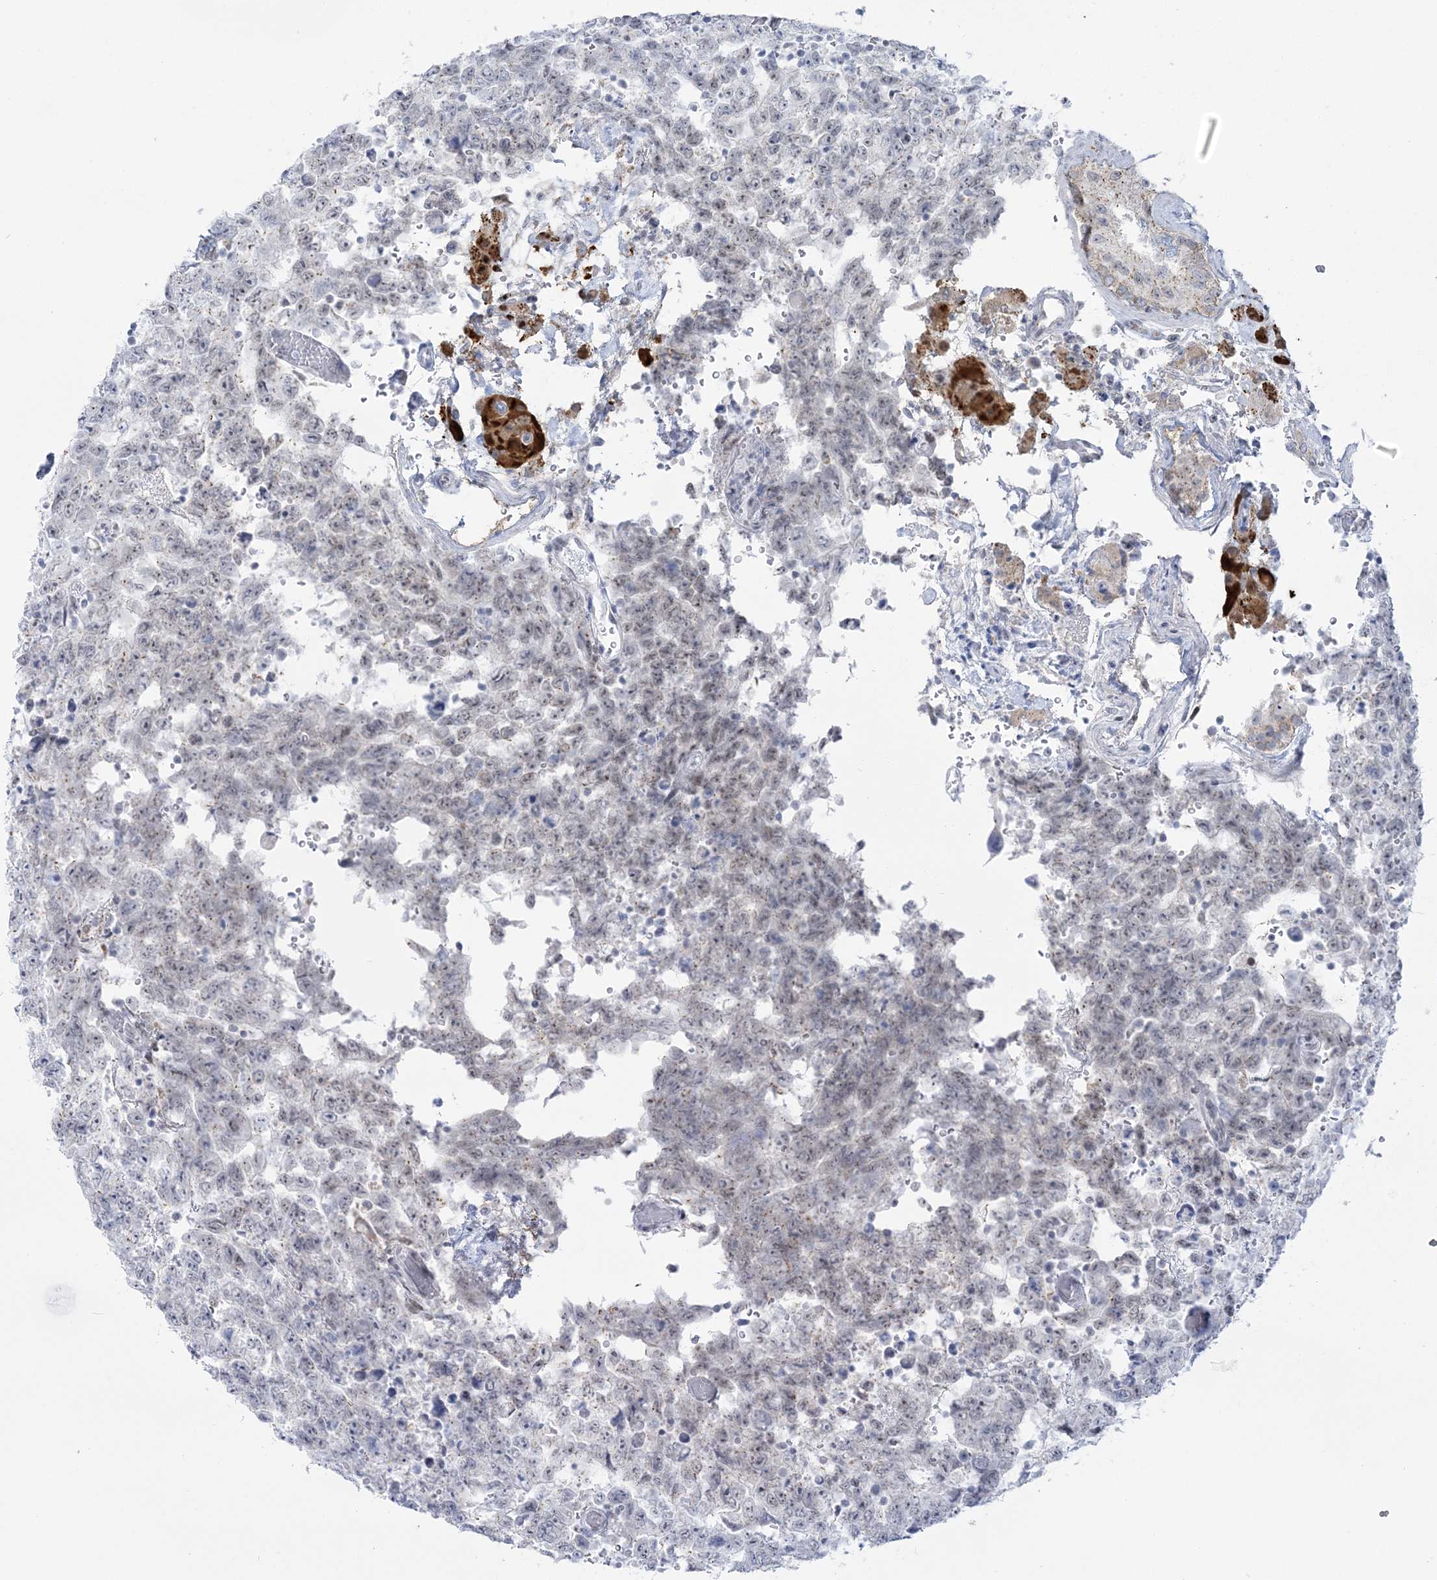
{"staining": {"intensity": "weak", "quantity": ">75%", "location": "nuclear"}, "tissue": "testis cancer", "cell_type": "Tumor cells", "image_type": "cancer", "snomed": [{"axis": "morphology", "description": "Carcinoma, Embryonal, NOS"}, {"axis": "topography", "description": "Testis"}], "caption": "Immunohistochemistry image of testis cancer (embryonal carcinoma) stained for a protein (brown), which reveals low levels of weak nuclear positivity in about >75% of tumor cells.", "gene": "ZNF843", "patient": {"sex": "male", "age": 26}}